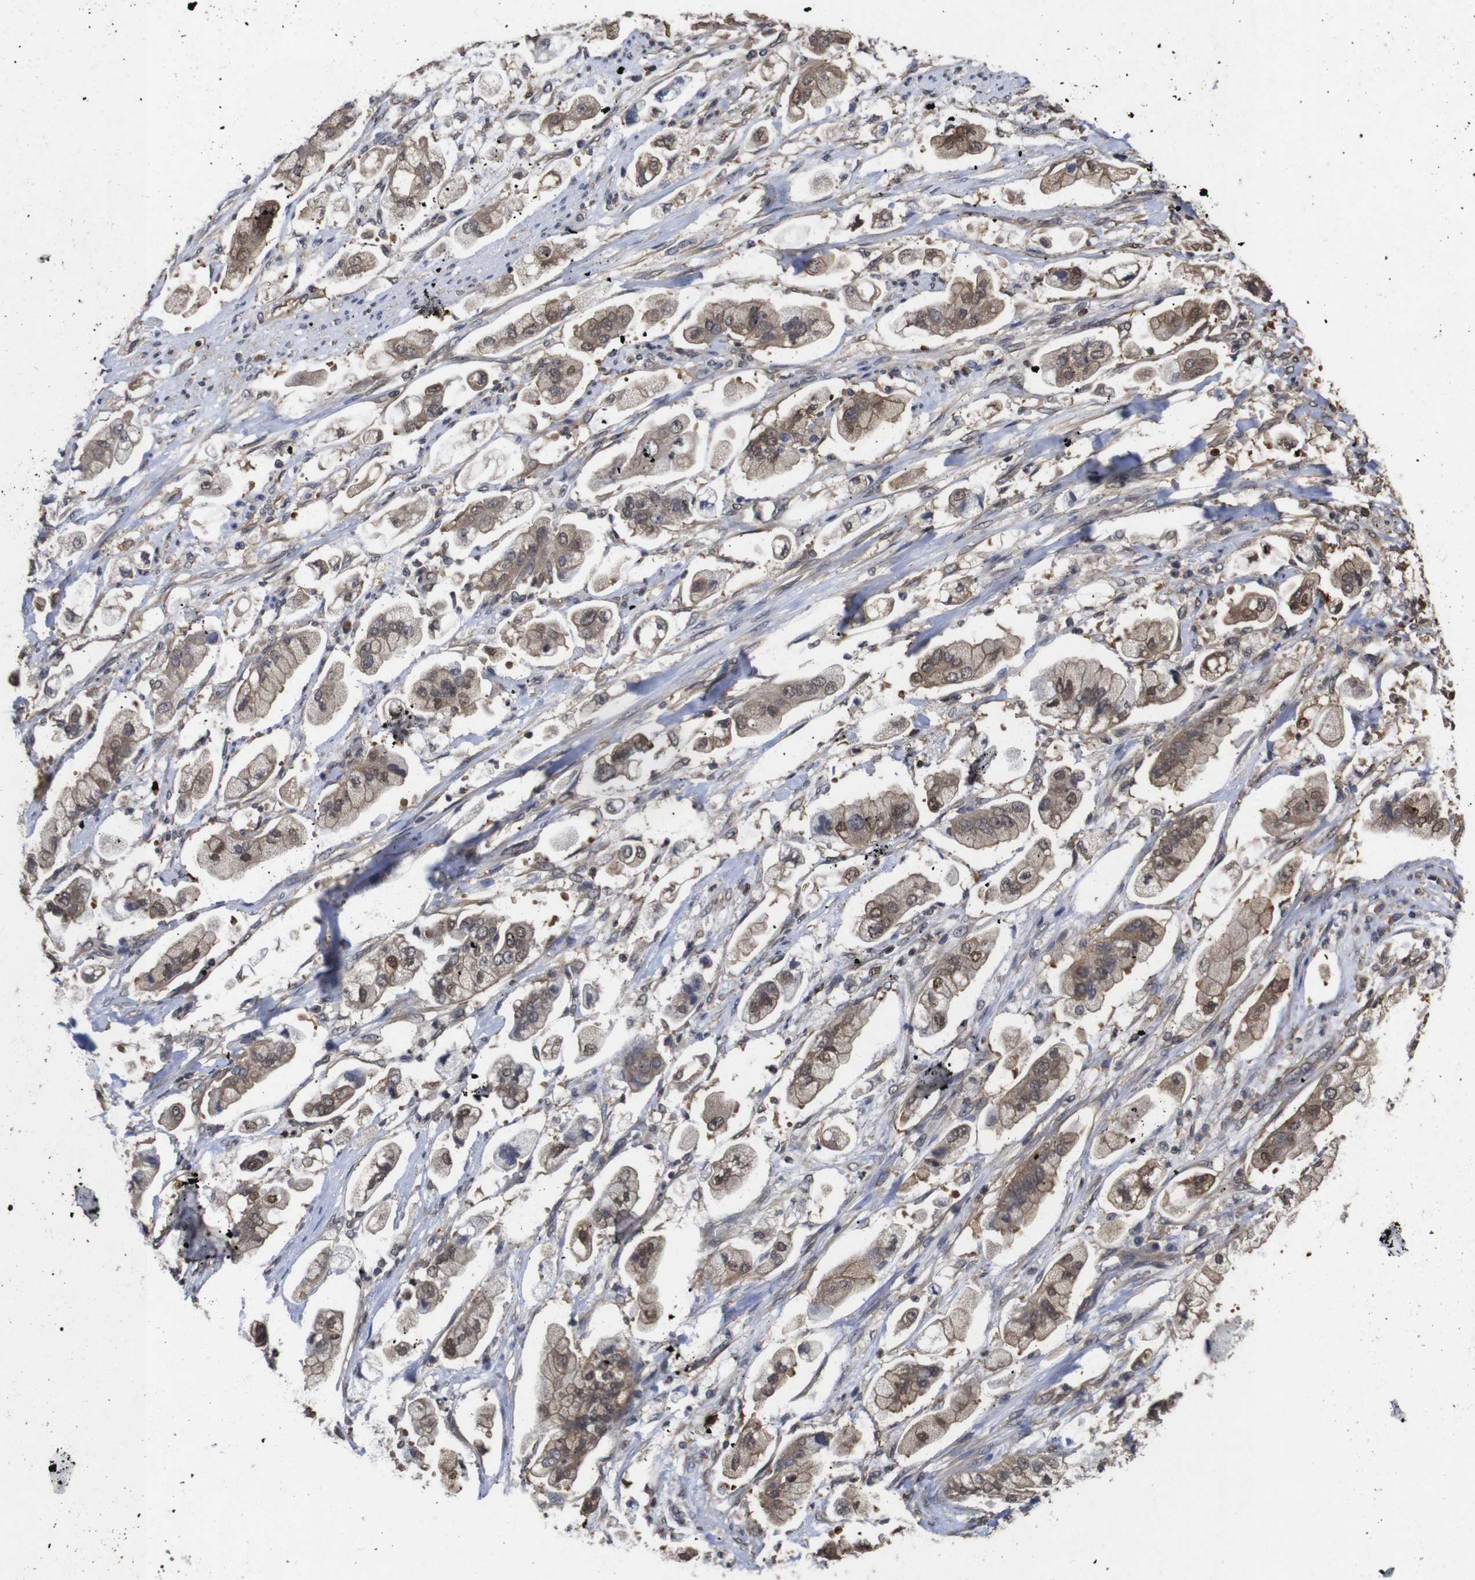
{"staining": {"intensity": "moderate", "quantity": ">75%", "location": "cytoplasmic/membranous,nuclear"}, "tissue": "stomach cancer", "cell_type": "Tumor cells", "image_type": "cancer", "snomed": [{"axis": "morphology", "description": "Adenocarcinoma, NOS"}, {"axis": "topography", "description": "Stomach"}], "caption": "There is medium levels of moderate cytoplasmic/membranous and nuclear expression in tumor cells of adenocarcinoma (stomach), as demonstrated by immunohistochemical staining (brown color).", "gene": "SUMO3", "patient": {"sex": "male", "age": 62}}